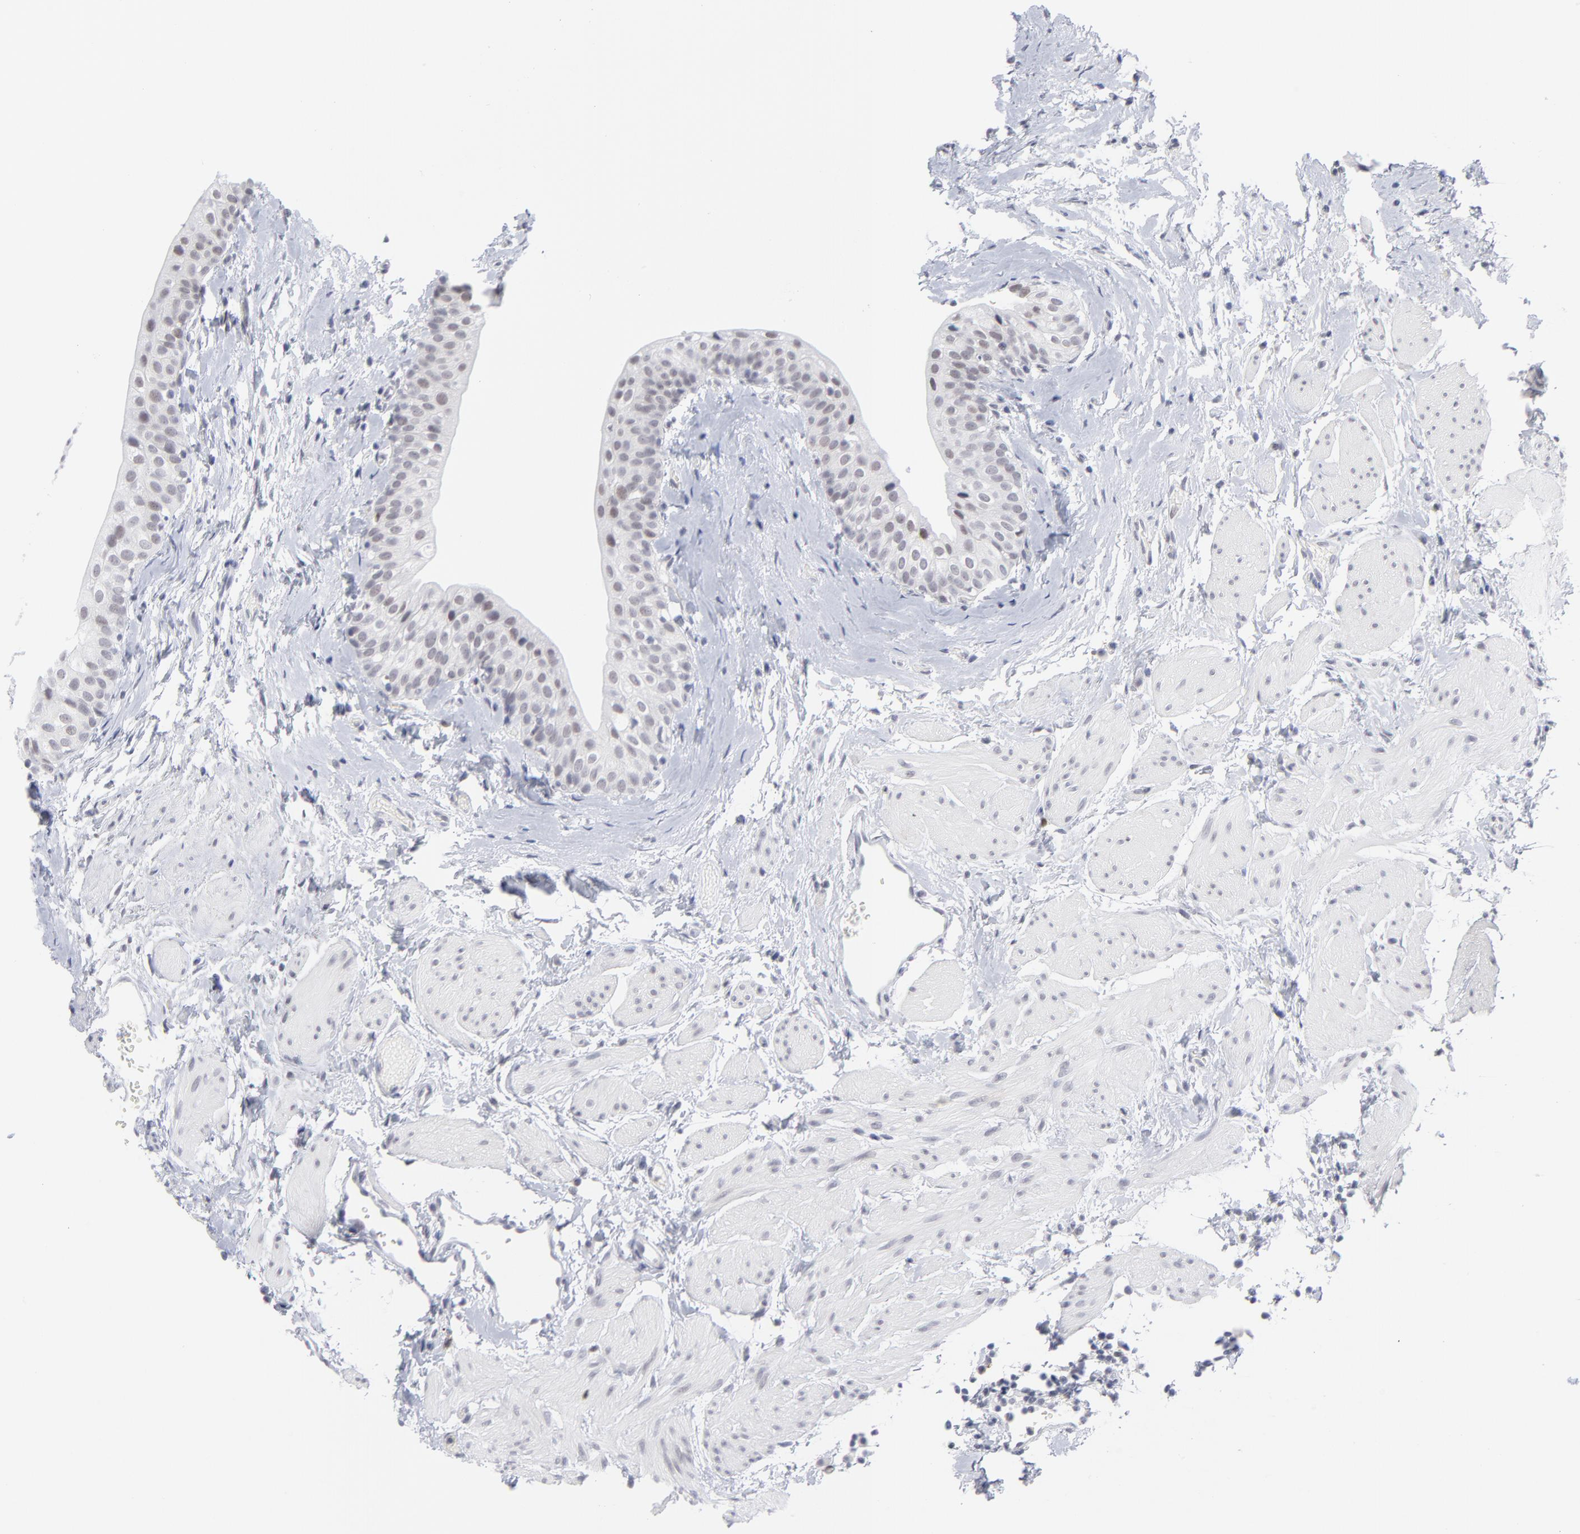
{"staining": {"intensity": "weak", "quantity": "25%-75%", "location": "nuclear"}, "tissue": "urinary bladder", "cell_type": "Urothelial cells", "image_type": "normal", "snomed": [{"axis": "morphology", "description": "Normal tissue, NOS"}, {"axis": "topography", "description": "Urinary bladder"}], "caption": "IHC (DAB) staining of normal human urinary bladder displays weak nuclear protein positivity in about 25%-75% of urothelial cells.", "gene": "CCR2", "patient": {"sex": "male", "age": 59}}